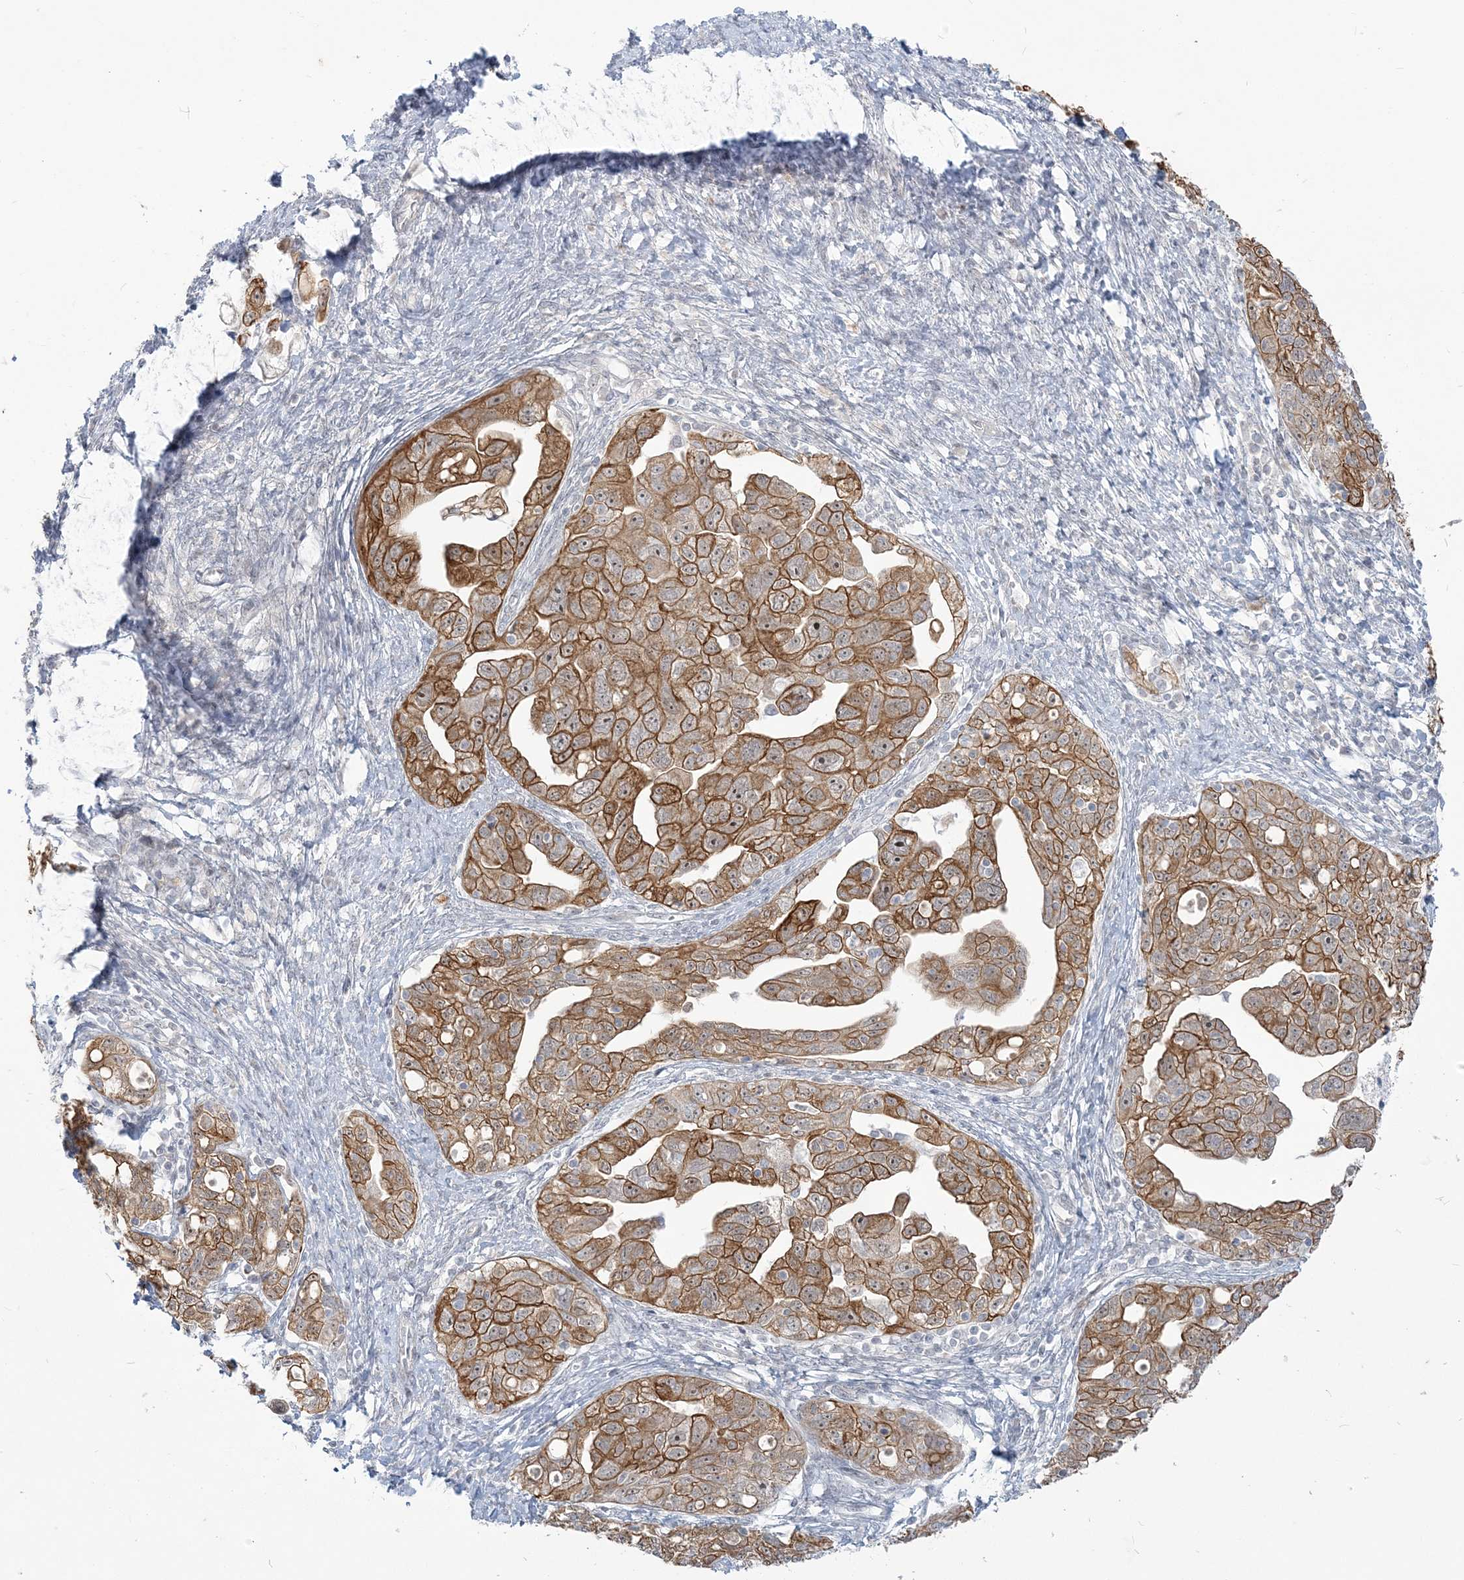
{"staining": {"intensity": "moderate", "quantity": ">75%", "location": "cytoplasmic/membranous"}, "tissue": "ovarian cancer", "cell_type": "Tumor cells", "image_type": "cancer", "snomed": [{"axis": "morphology", "description": "Carcinoma, NOS"}, {"axis": "morphology", "description": "Cystadenocarcinoma, serous, NOS"}, {"axis": "topography", "description": "Ovary"}], "caption": "Brown immunohistochemical staining in ovarian carcinoma shows moderate cytoplasmic/membranous positivity in about >75% of tumor cells.", "gene": "SDAD1", "patient": {"sex": "female", "age": 69}}